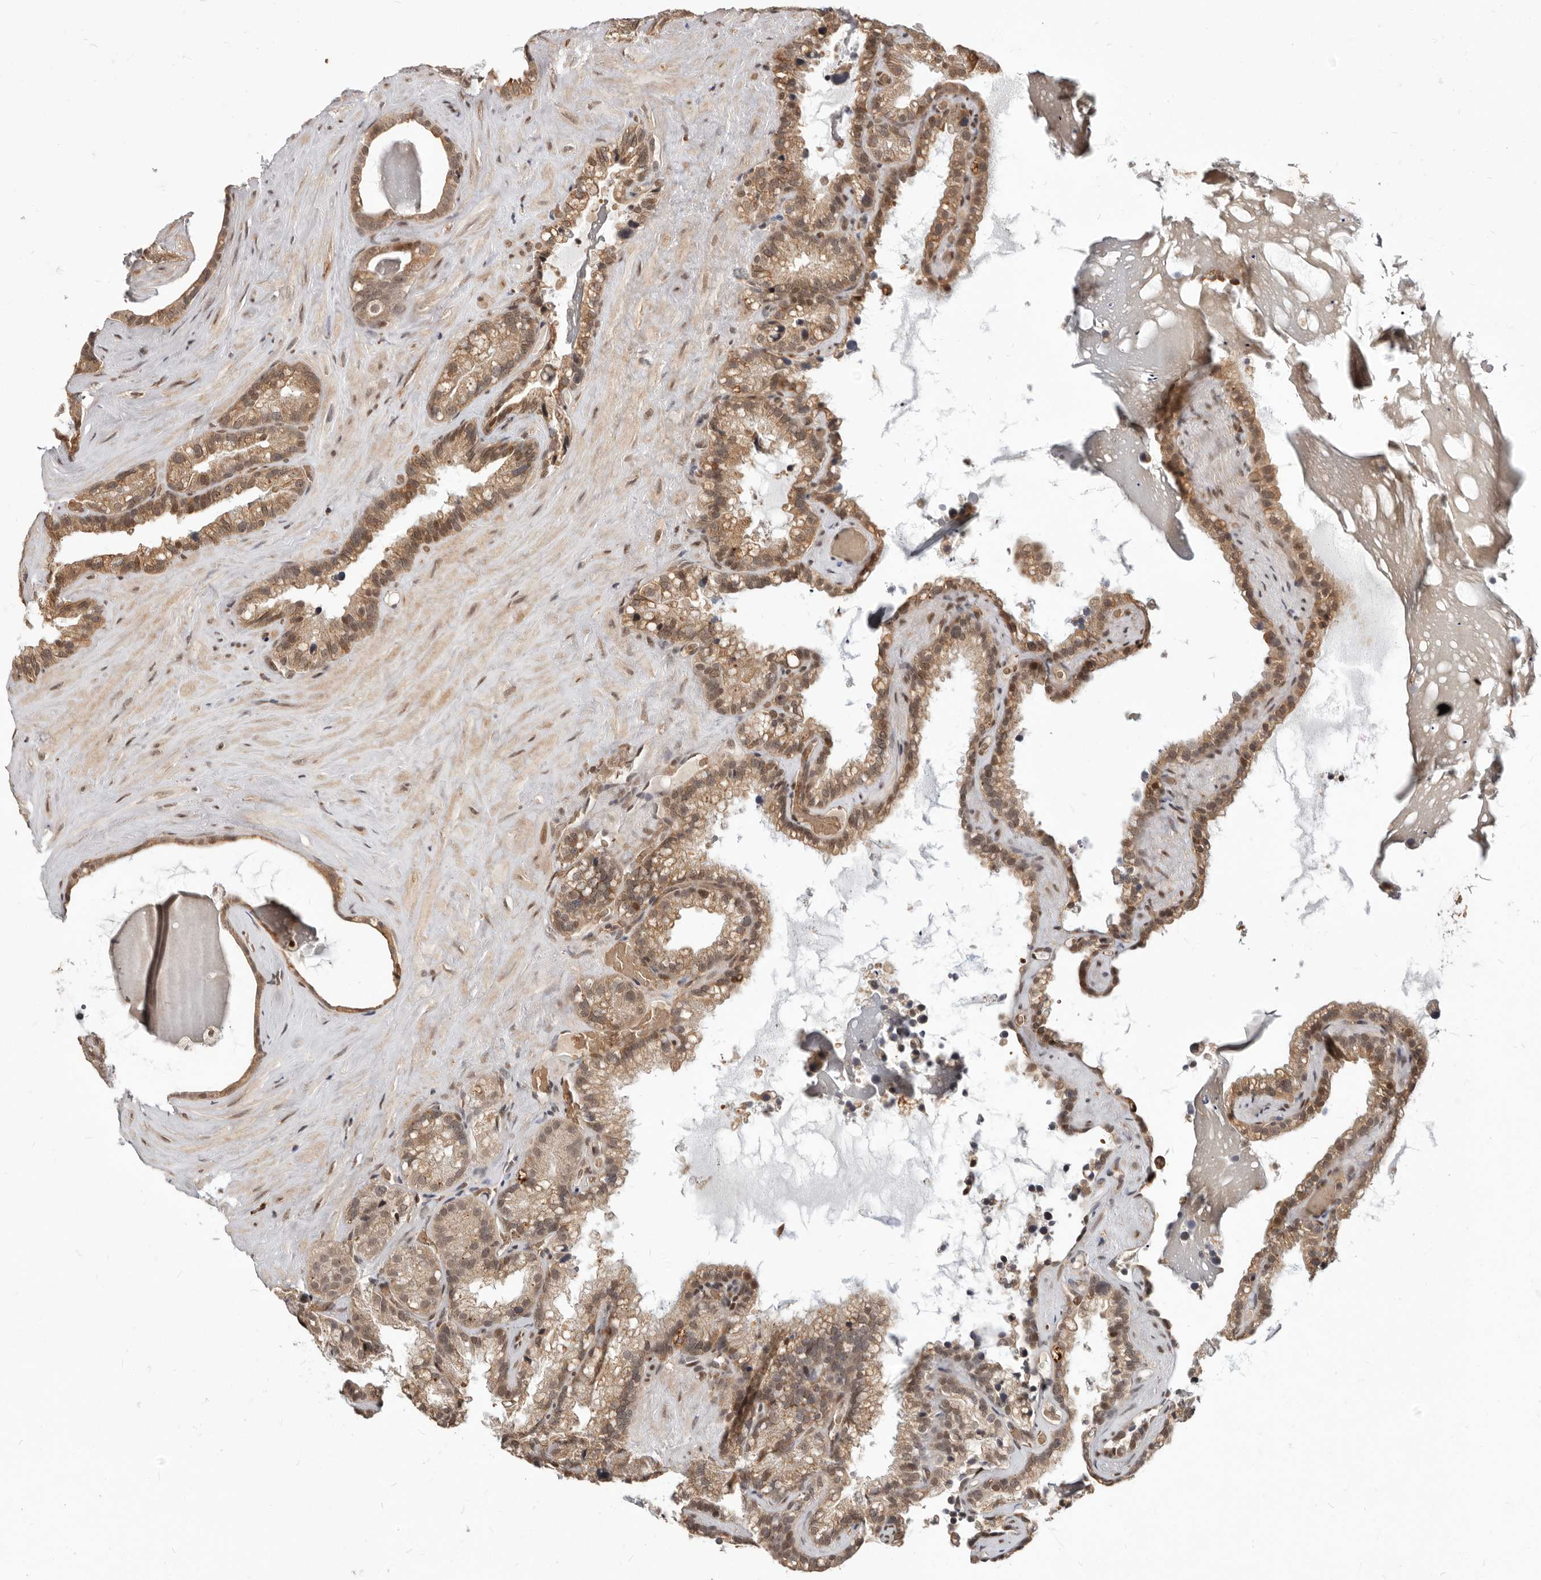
{"staining": {"intensity": "moderate", "quantity": ">75%", "location": "cytoplasmic/membranous,nuclear"}, "tissue": "seminal vesicle", "cell_type": "Glandular cells", "image_type": "normal", "snomed": [{"axis": "morphology", "description": "Normal tissue, NOS"}, {"axis": "topography", "description": "Prostate"}, {"axis": "topography", "description": "Seminal veicle"}], "caption": "Protein expression analysis of unremarkable seminal vesicle reveals moderate cytoplasmic/membranous,nuclear expression in about >75% of glandular cells.", "gene": "NCOA3", "patient": {"sex": "male", "age": 68}}